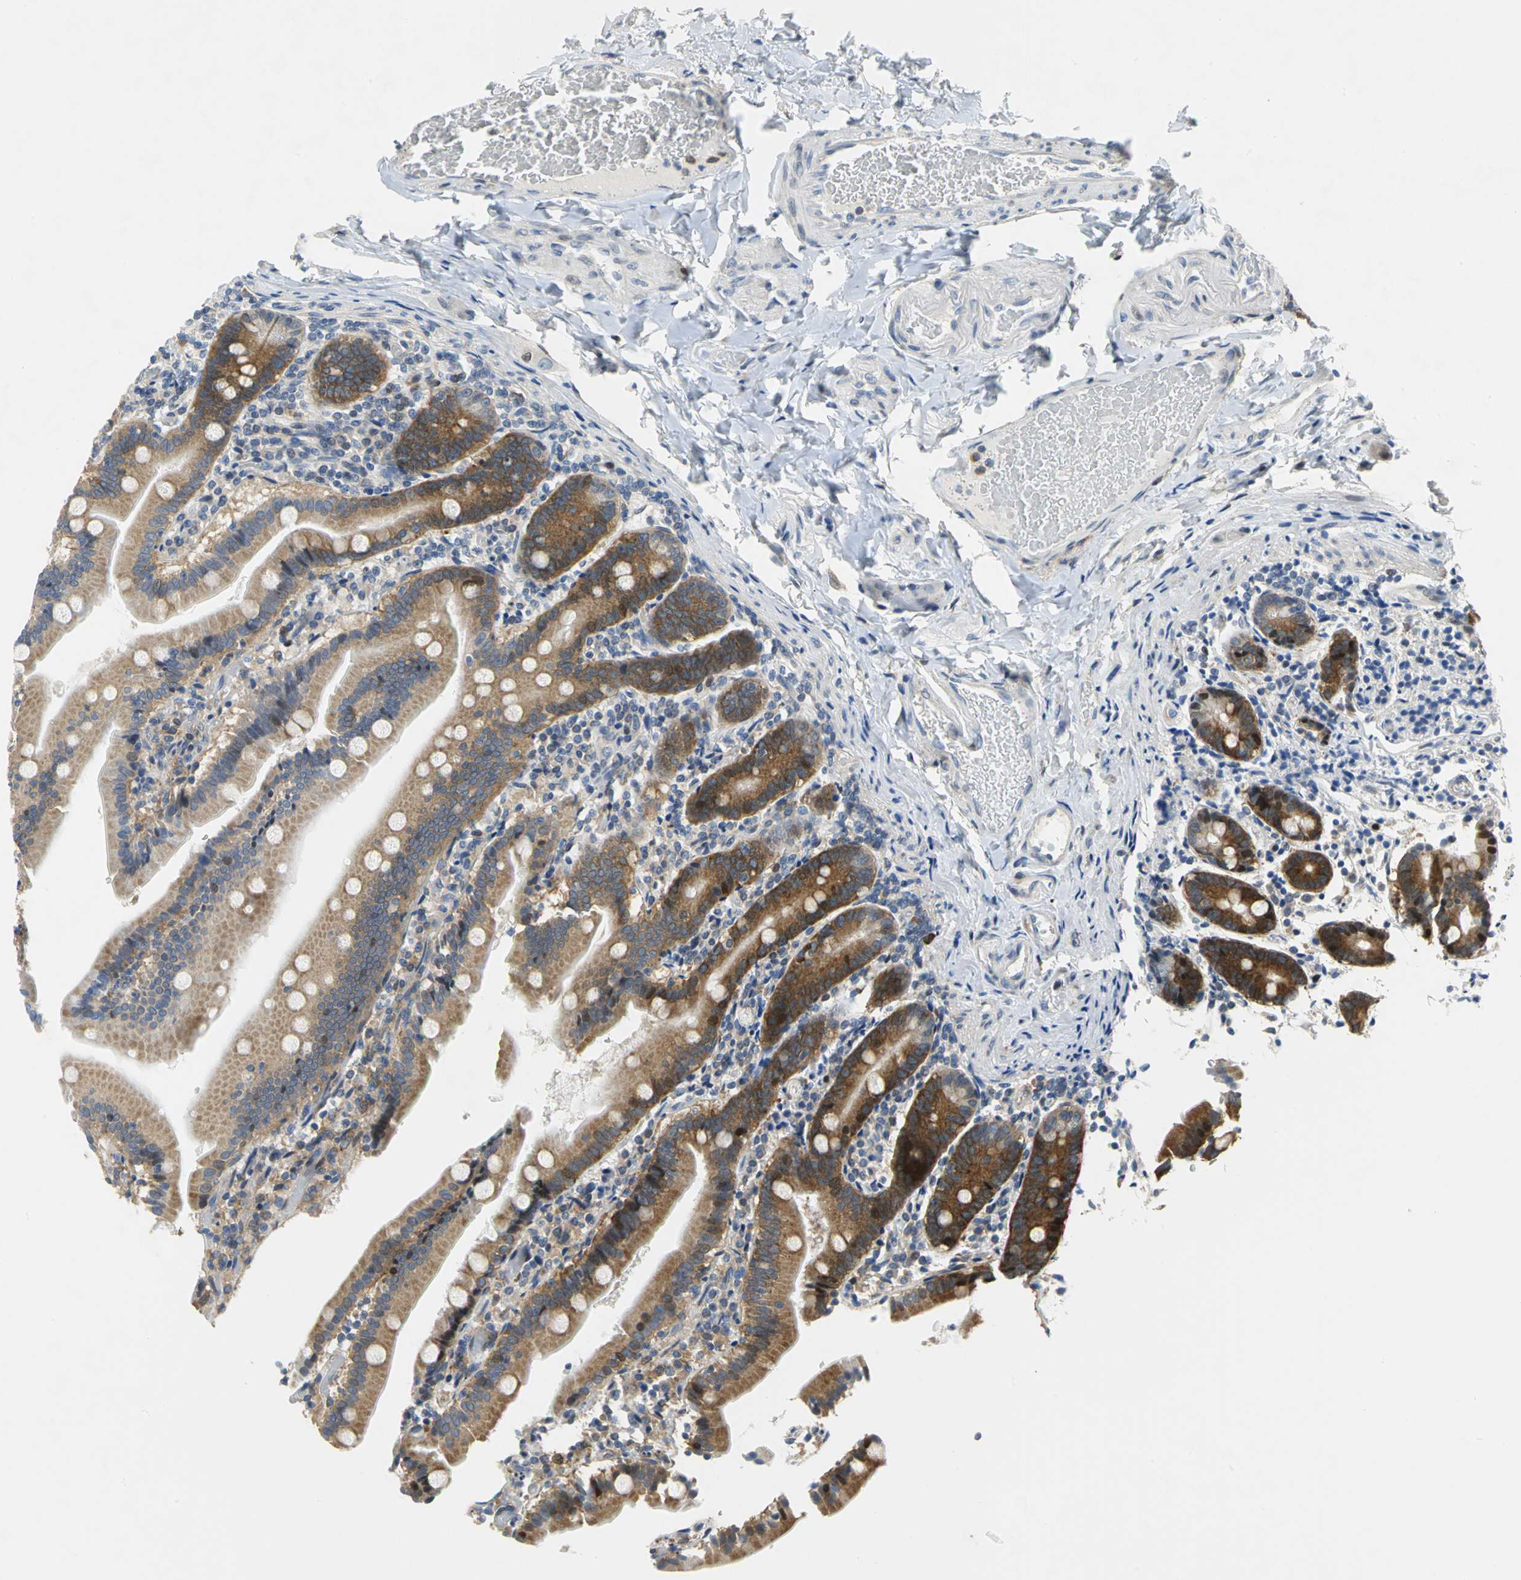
{"staining": {"intensity": "strong", "quantity": ">75%", "location": "cytoplasmic/membranous,nuclear"}, "tissue": "duodenum", "cell_type": "Glandular cells", "image_type": "normal", "snomed": [{"axis": "morphology", "description": "Normal tissue, NOS"}, {"axis": "topography", "description": "Duodenum"}], "caption": "Benign duodenum demonstrates strong cytoplasmic/membranous,nuclear expression in approximately >75% of glandular cells, visualized by immunohistochemistry.", "gene": "YBX1", "patient": {"sex": "female", "age": 53}}